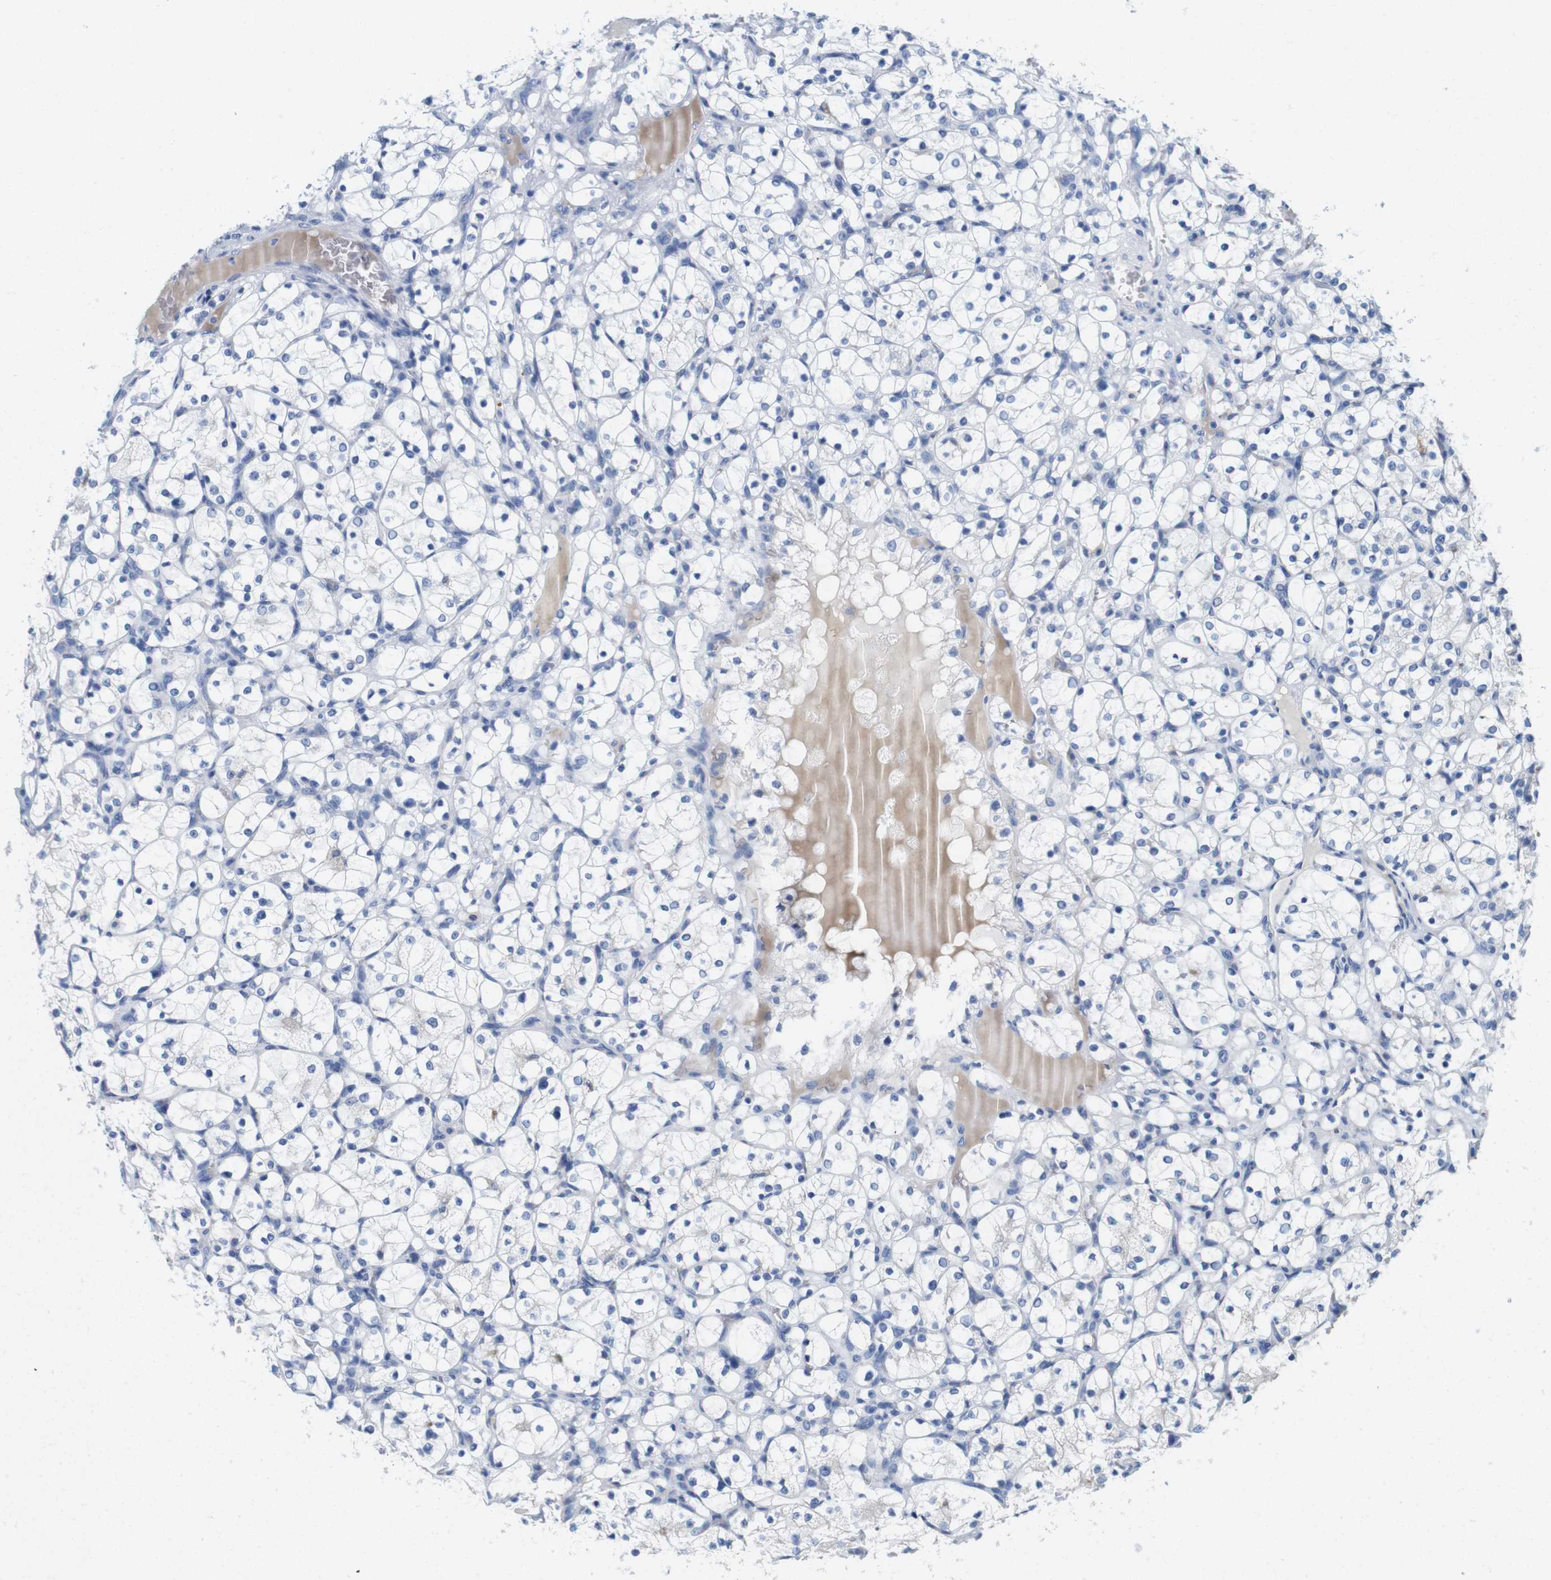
{"staining": {"intensity": "negative", "quantity": "none", "location": "none"}, "tissue": "renal cancer", "cell_type": "Tumor cells", "image_type": "cancer", "snomed": [{"axis": "morphology", "description": "Adenocarcinoma, NOS"}, {"axis": "topography", "description": "Kidney"}], "caption": "The photomicrograph displays no significant positivity in tumor cells of renal adenocarcinoma.", "gene": "IGSF8", "patient": {"sex": "female", "age": 69}}